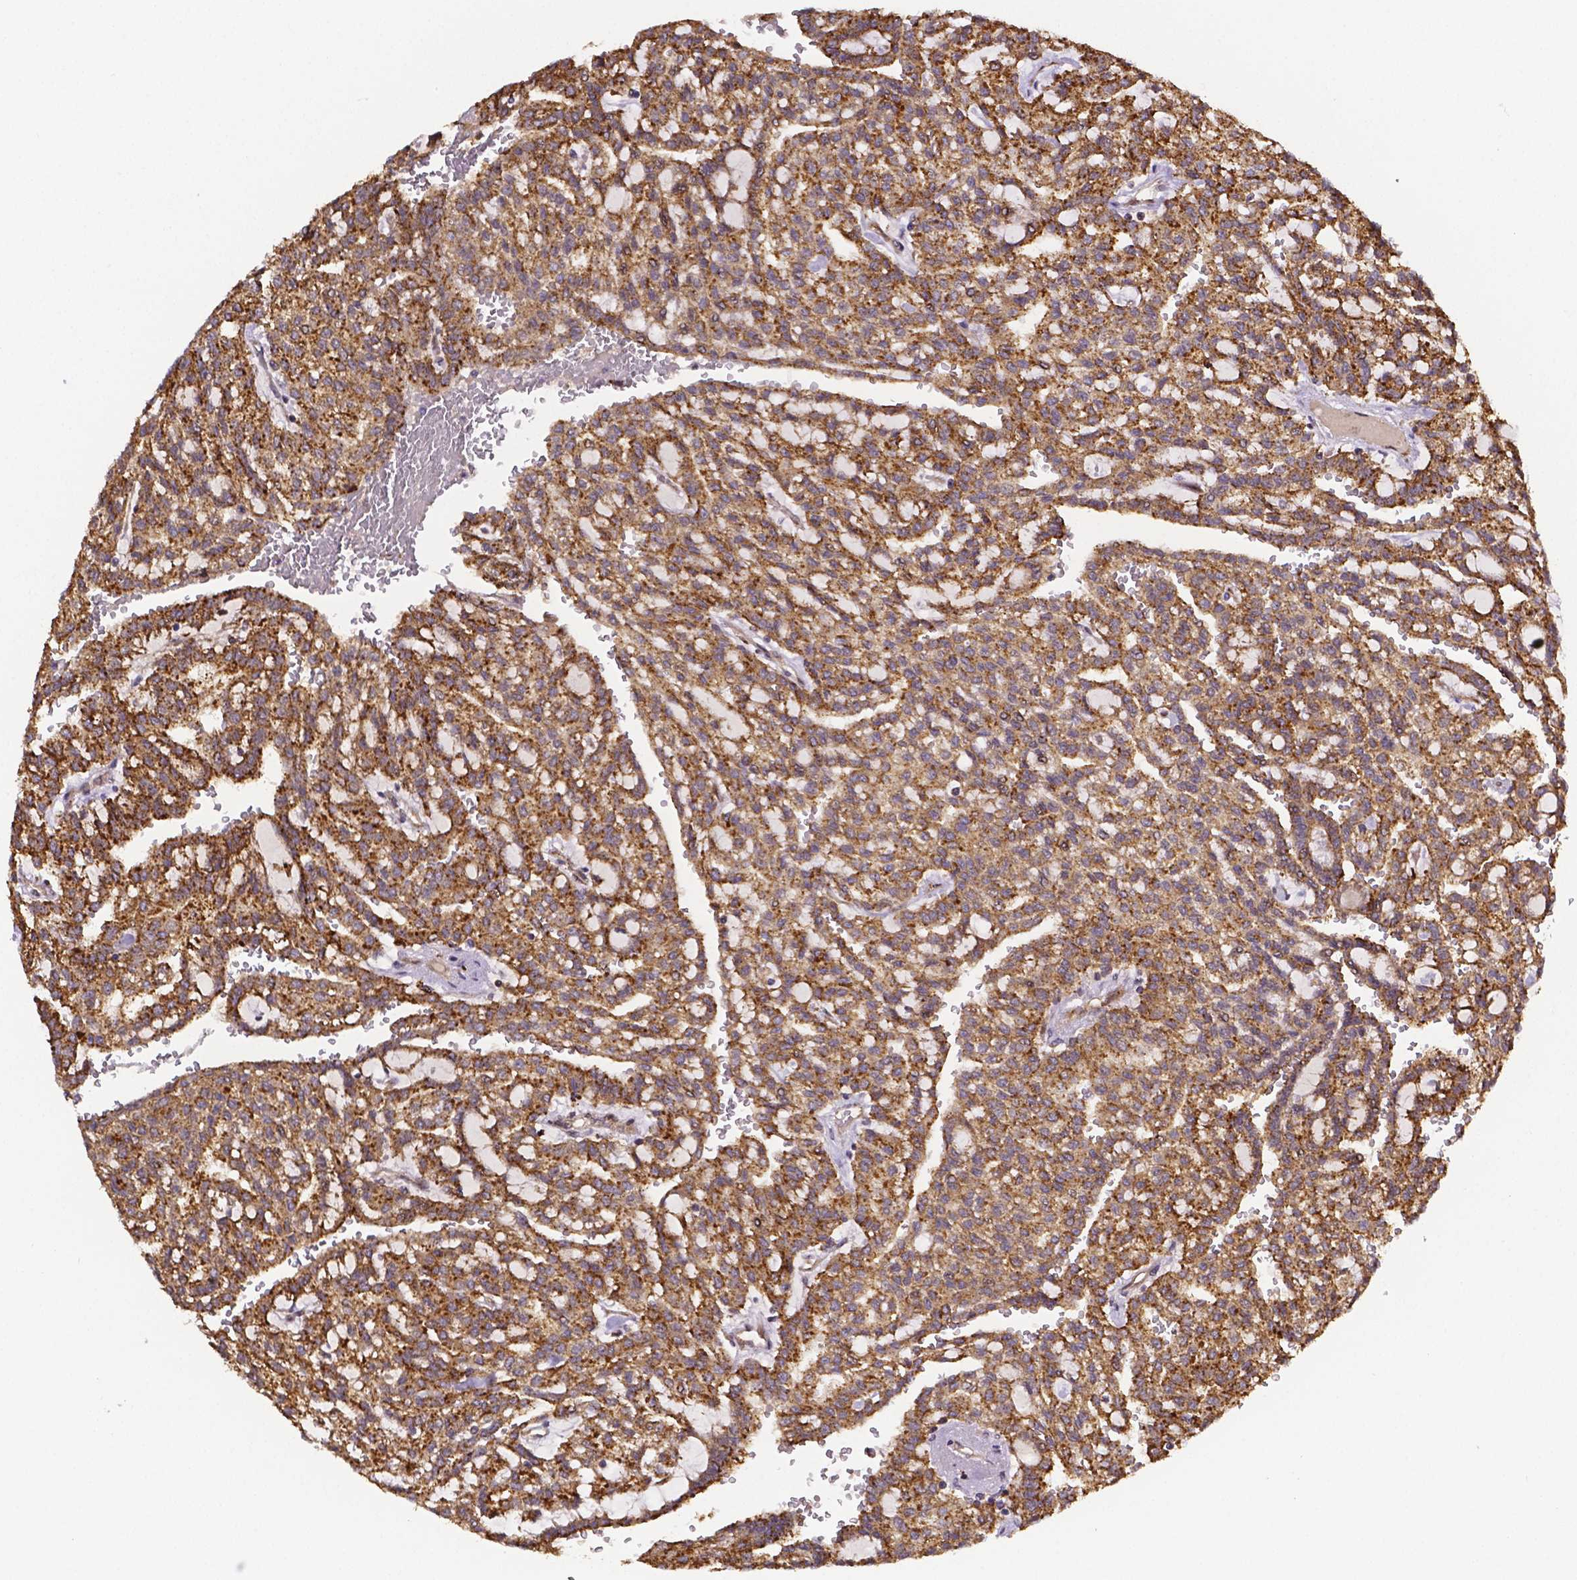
{"staining": {"intensity": "moderate", "quantity": ">75%", "location": "cytoplasmic/membranous"}, "tissue": "renal cancer", "cell_type": "Tumor cells", "image_type": "cancer", "snomed": [{"axis": "morphology", "description": "Adenocarcinoma, NOS"}, {"axis": "topography", "description": "Kidney"}], "caption": "High-magnification brightfield microscopy of renal cancer (adenocarcinoma) stained with DAB (brown) and counterstained with hematoxylin (blue). tumor cells exhibit moderate cytoplasmic/membranous expression is identified in approximately>75% of cells.", "gene": "RNF123", "patient": {"sex": "male", "age": 63}}